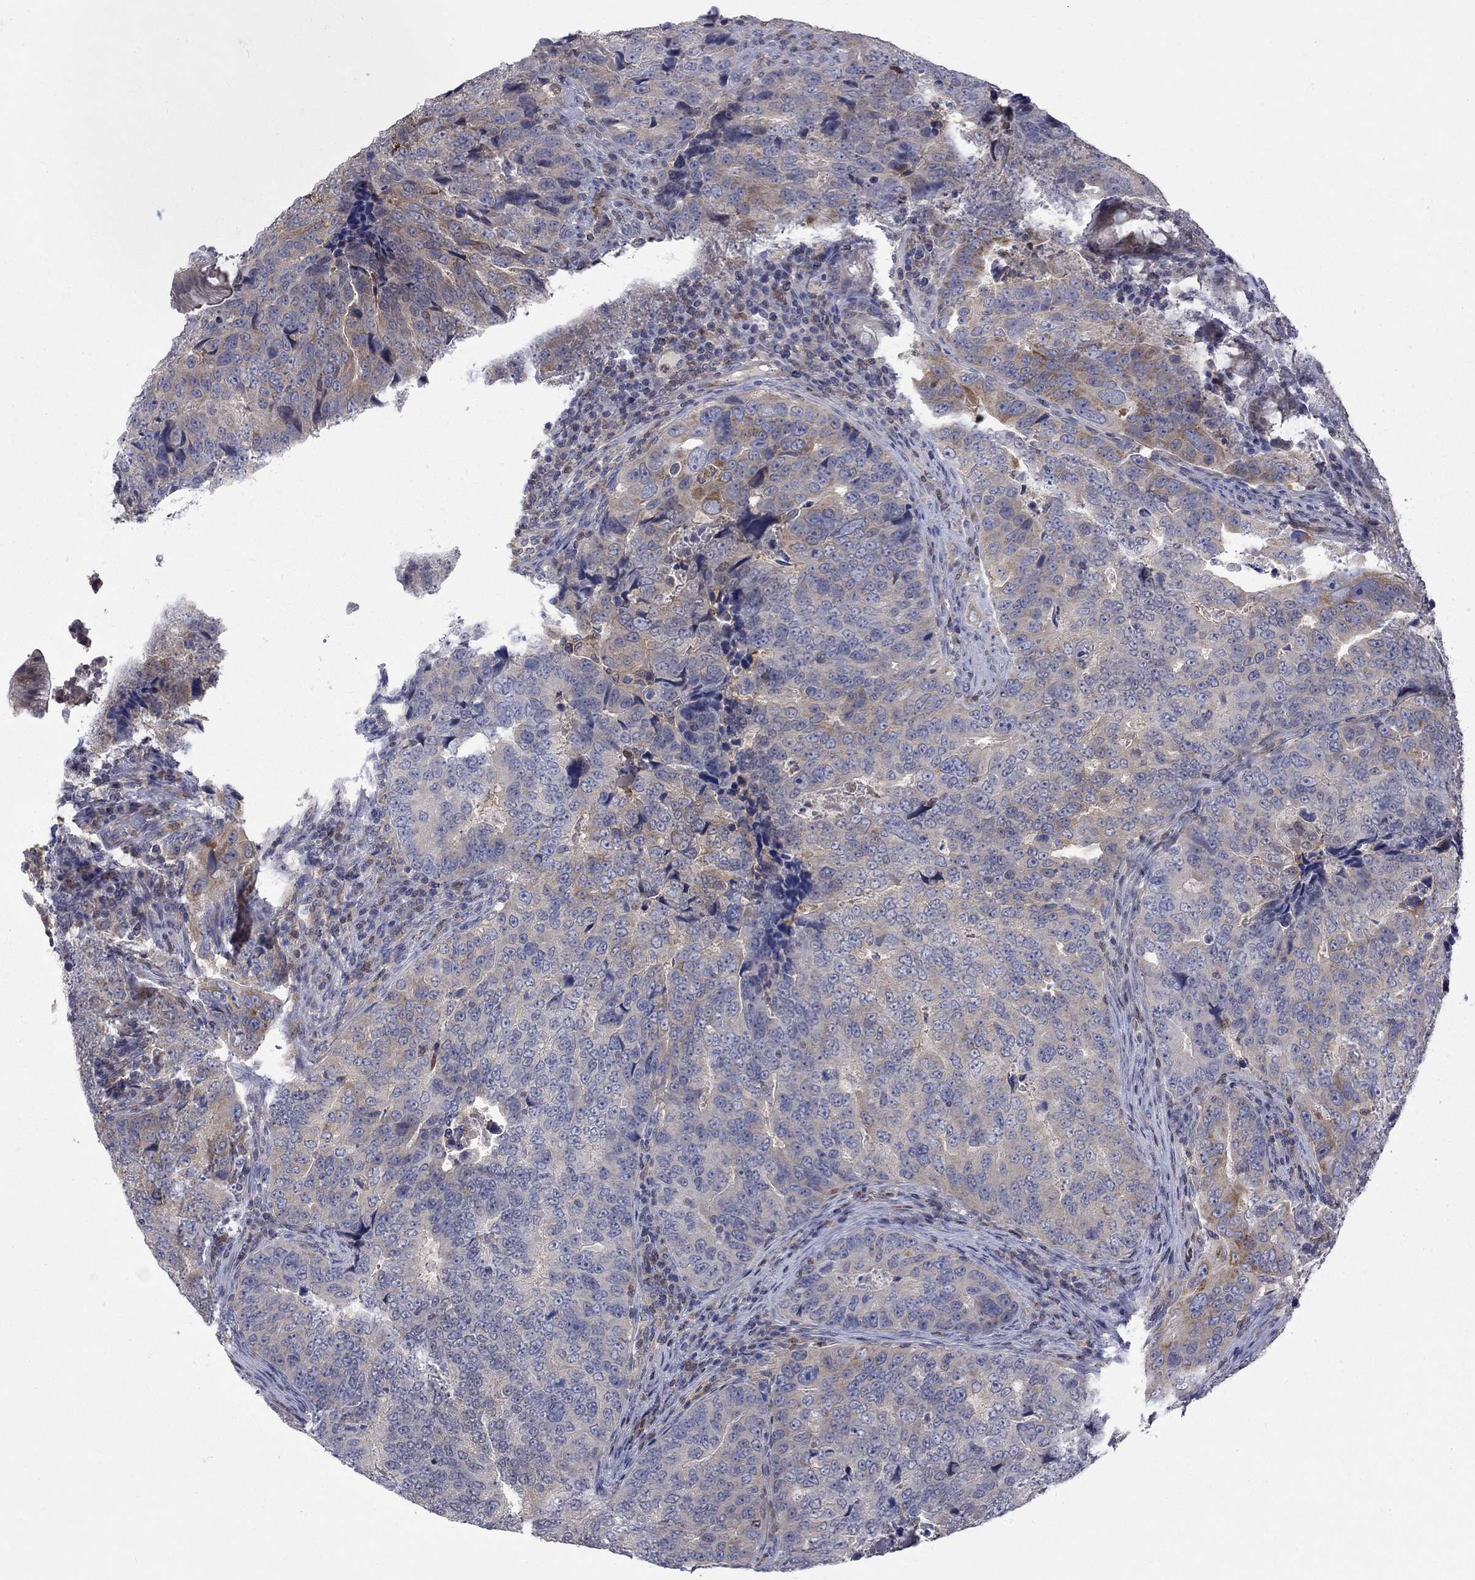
{"staining": {"intensity": "moderate", "quantity": "<25%", "location": "cytoplasmic/membranous"}, "tissue": "colorectal cancer", "cell_type": "Tumor cells", "image_type": "cancer", "snomed": [{"axis": "morphology", "description": "Adenocarcinoma, NOS"}, {"axis": "topography", "description": "Colon"}], "caption": "Immunohistochemistry (IHC) photomicrograph of adenocarcinoma (colorectal) stained for a protein (brown), which shows low levels of moderate cytoplasmic/membranous expression in approximately <25% of tumor cells.", "gene": "HKDC1", "patient": {"sex": "female", "age": 72}}